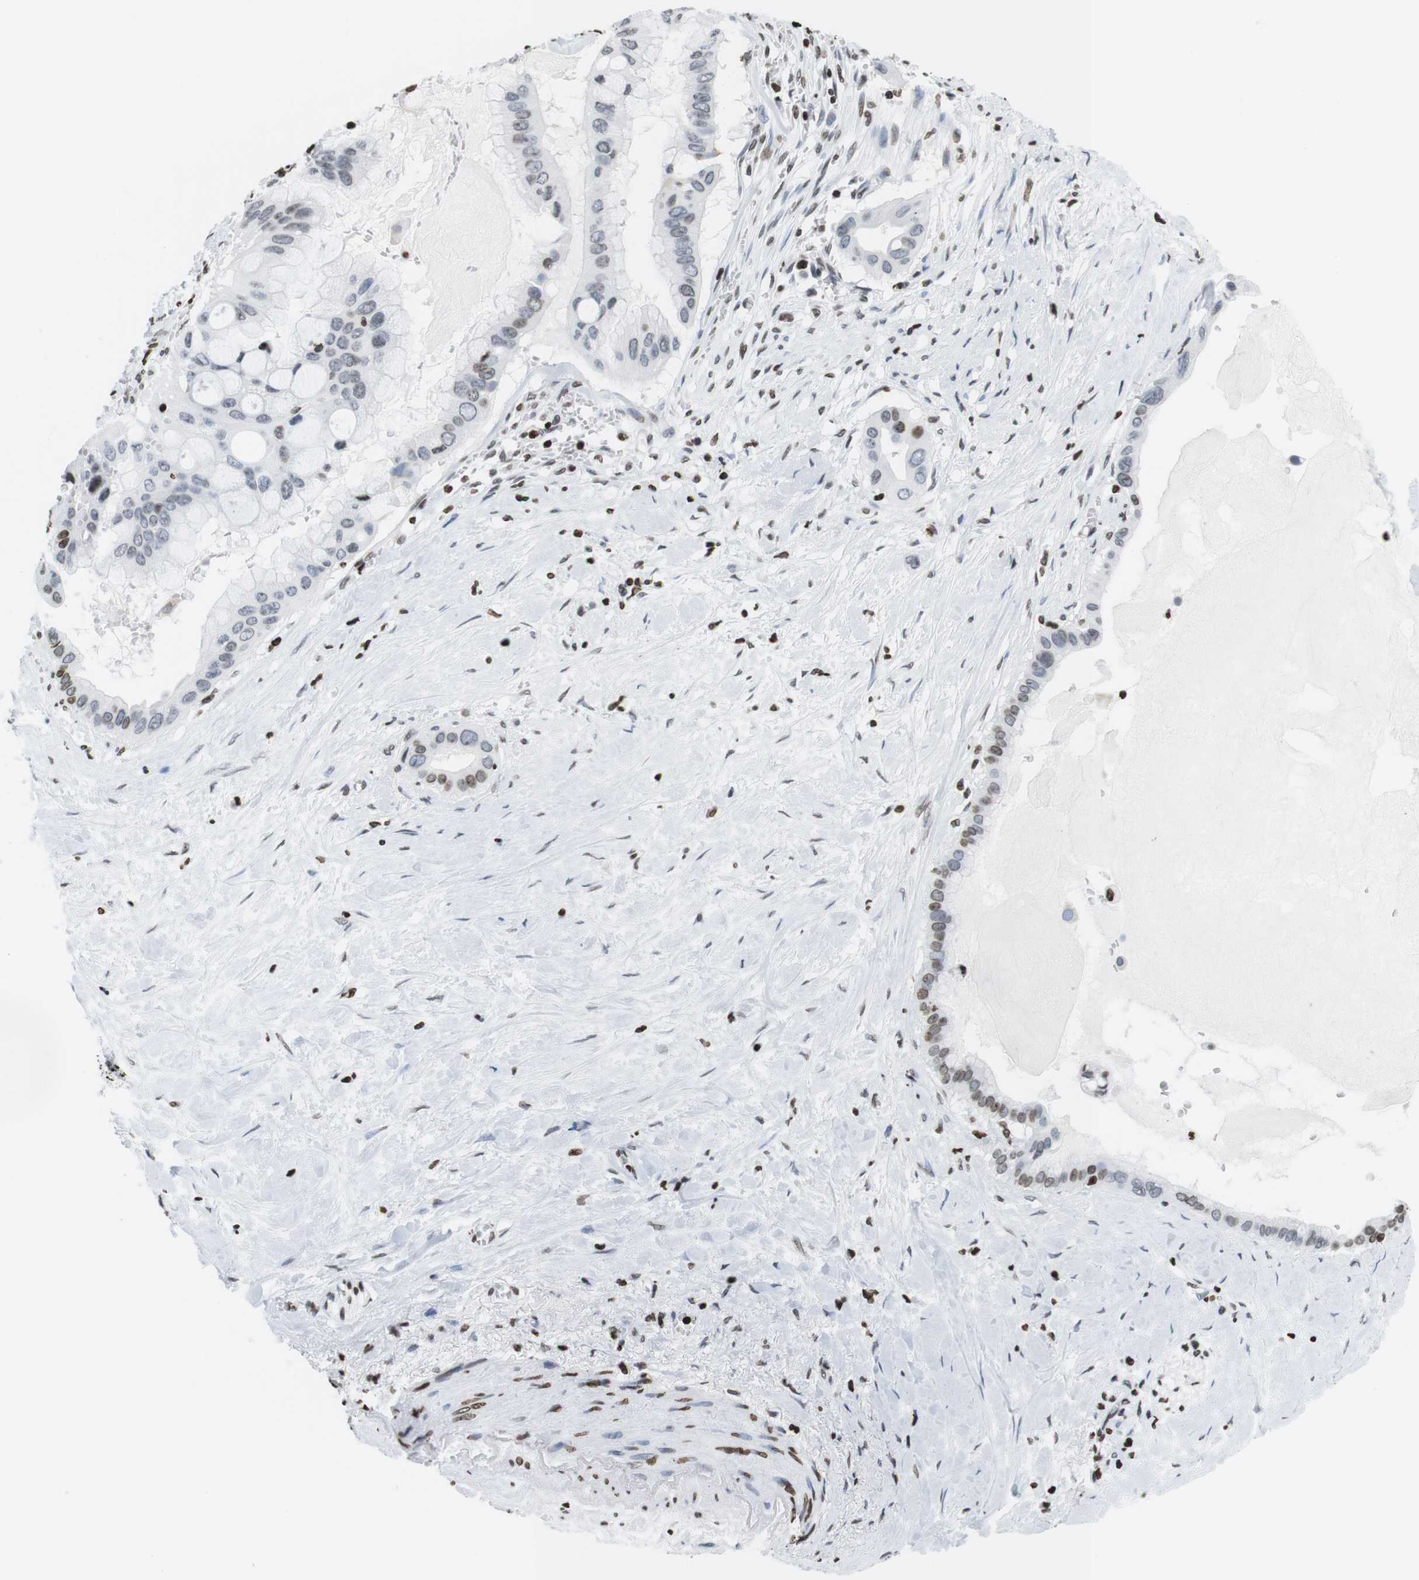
{"staining": {"intensity": "moderate", "quantity": "<25%", "location": "nuclear"}, "tissue": "pancreatic cancer", "cell_type": "Tumor cells", "image_type": "cancer", "snomed": [{"axis": "morphology", "description": "Adenocarcinoma, NOS"}, {"axis": "topography", "description": "Pancreas"}], "caption": "Immunohistochemical staining of adenocarcinoma (pancreatic) shows low levels of moderate nuclear expression in about <25% of tumor cells.", "gene": "BSX", "patient": {"sex": "male", "age": 55}}